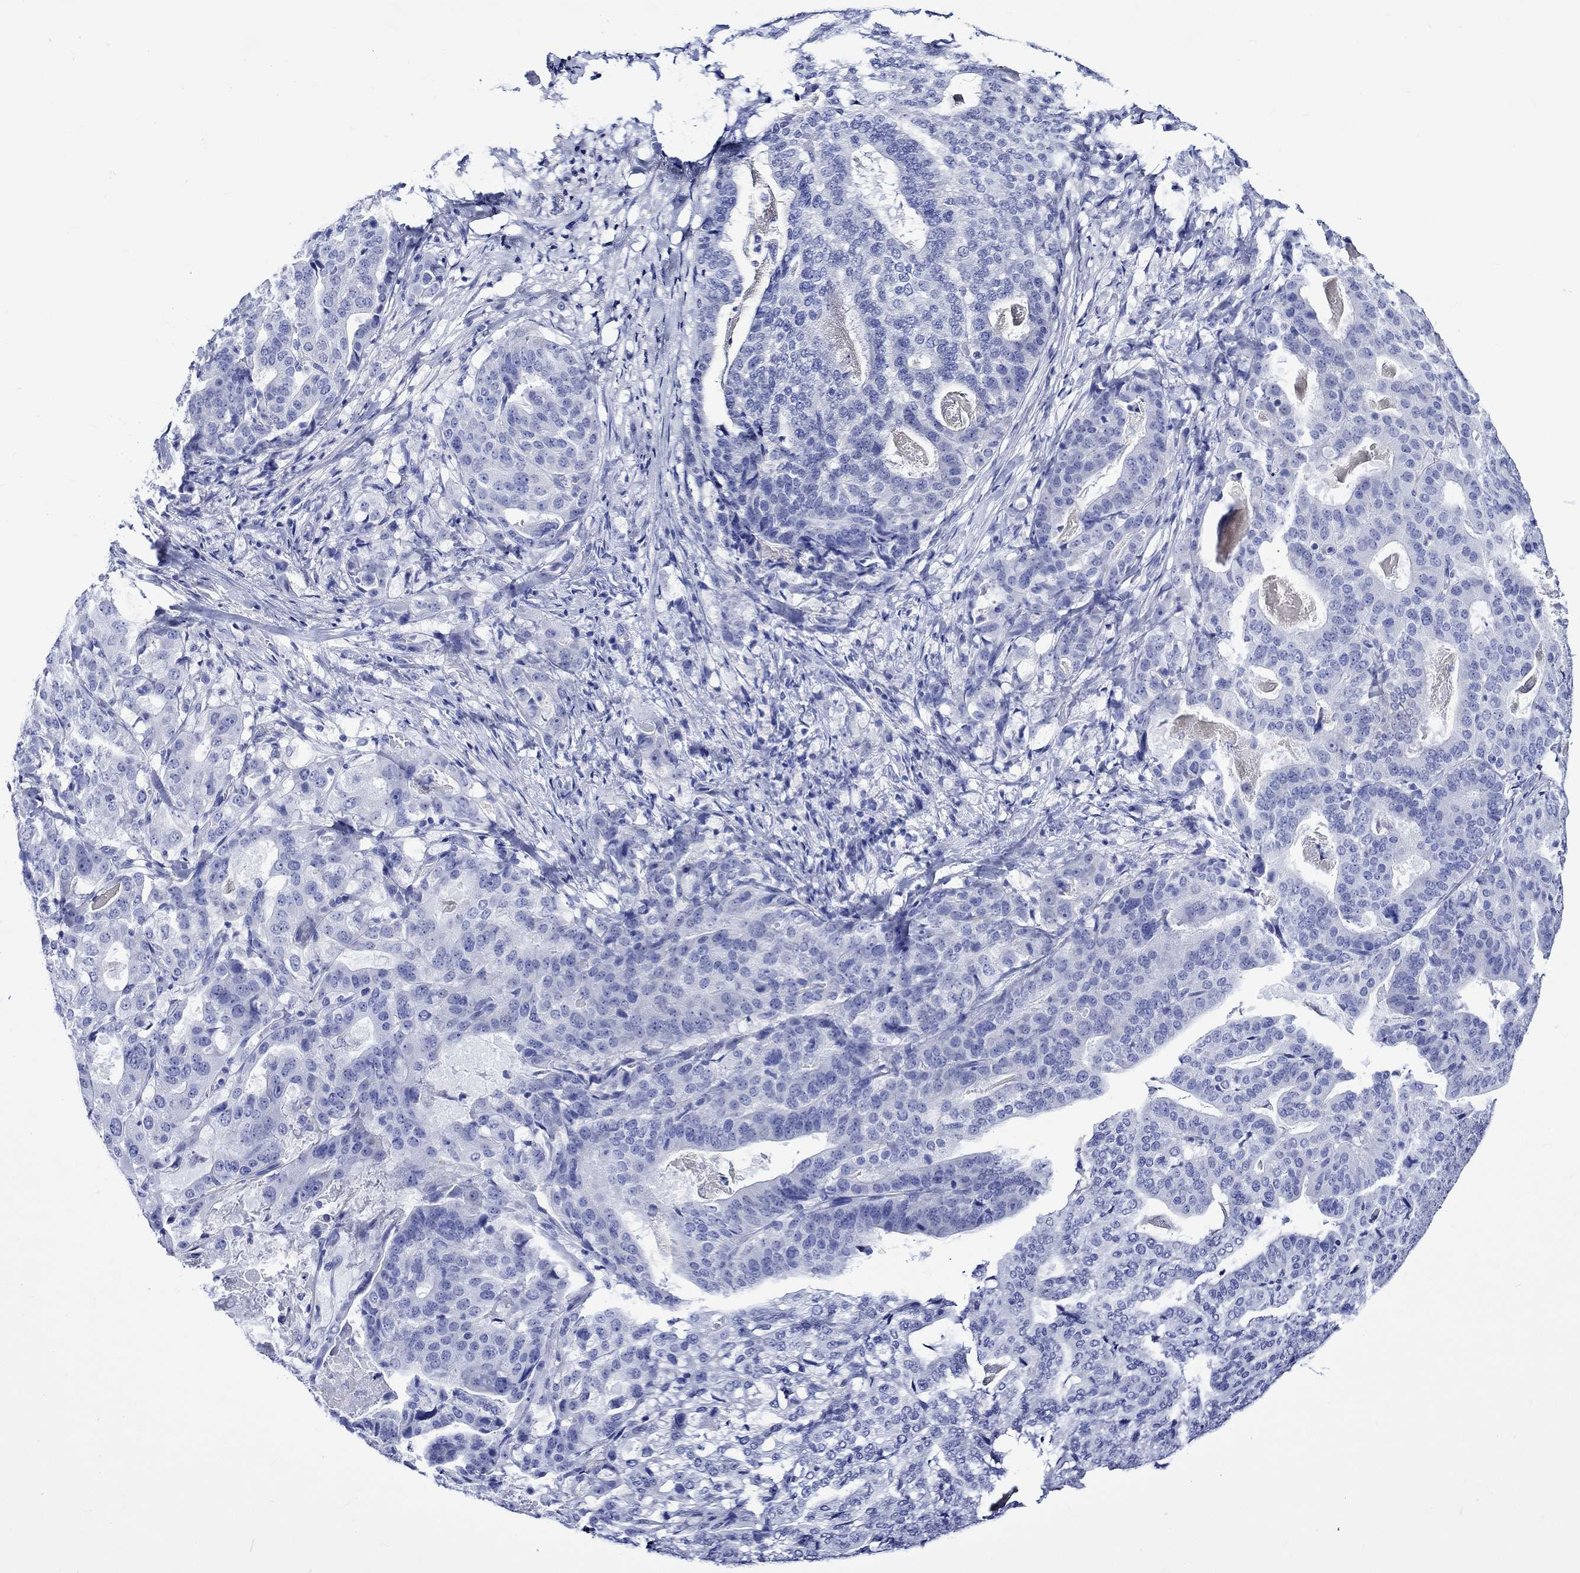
{"staining": {"intensity": "negative", "quantity": "none", "location": "none"}, "tissue": "stomach cancer", "cell_type": "Tumor cells", "image_type": "cancer", "snomed": [{"axis": "morphology", "description": "Adenocarcinoma, NOS"}, {"axis": "topography", "description": "Stomach"}], "caption": "This is an immunohistochemistry (IHC) image of stomach cancer. There is no staining in tumor cells.", "gene": "CRYAB", "patient": {"sex": "male", "age": 48}}